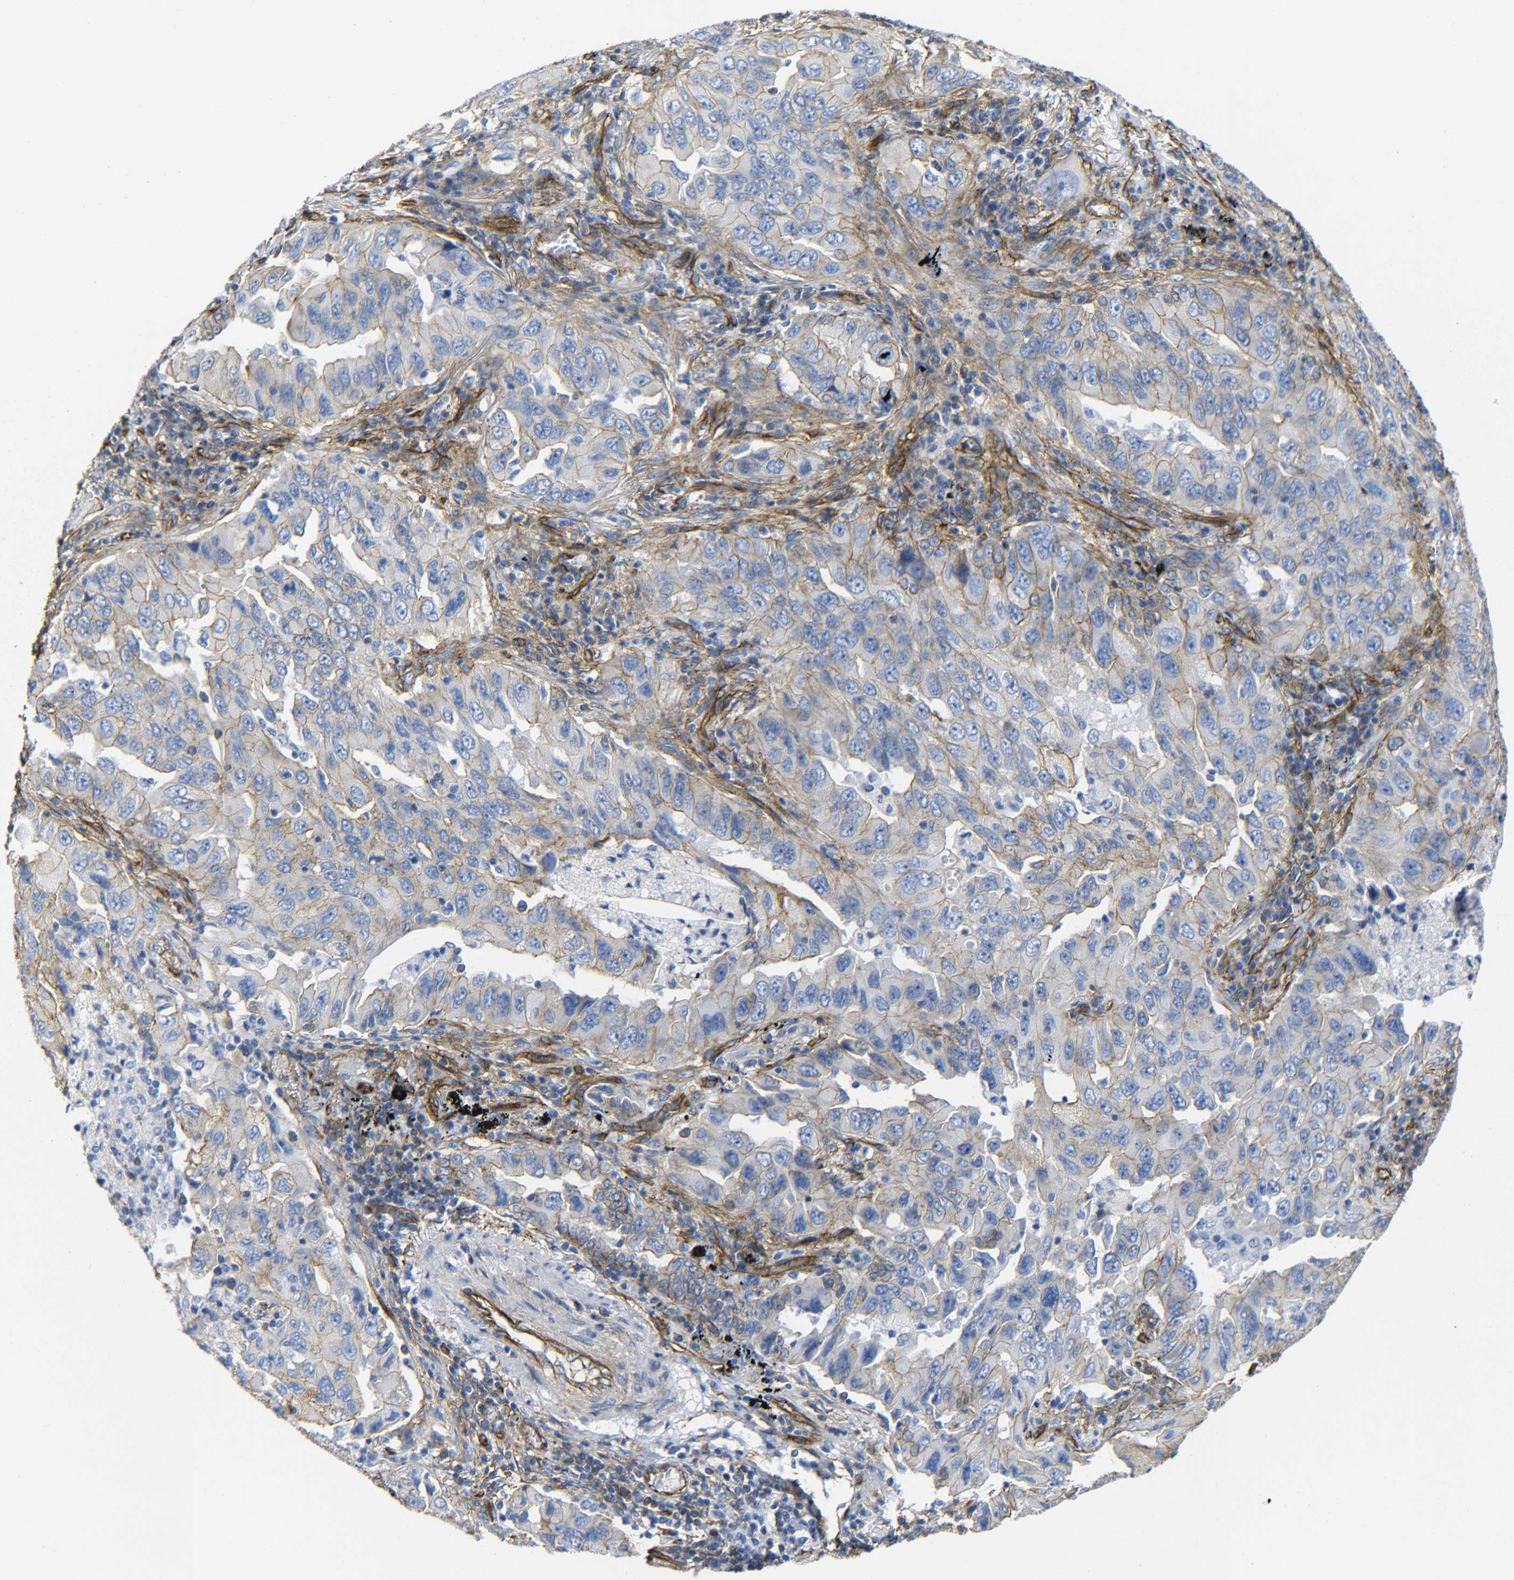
{"staining": {"intensity": "moderate", "quantity": "25%-75%", "location": "cytoplasmic/membranous"}, "tissue": "lung cancer", "cell_type": "Tumor cells", "image_type": "cancer", "snomed": [{"axis": "morphology", "description": "Adenocarcinoma, NOS"}, {"axis": "topography", "description": "Lung"}], "caption": "Immunohistochemical staining of human lung cancer (adenocarcinoma) demonstrates medium levels of moderate cytoplasmic/membranous expression in about 25%-75% of tumor cells.", "gene": "SPTBN1", "patient": {"sex": "female", "age": 65}}